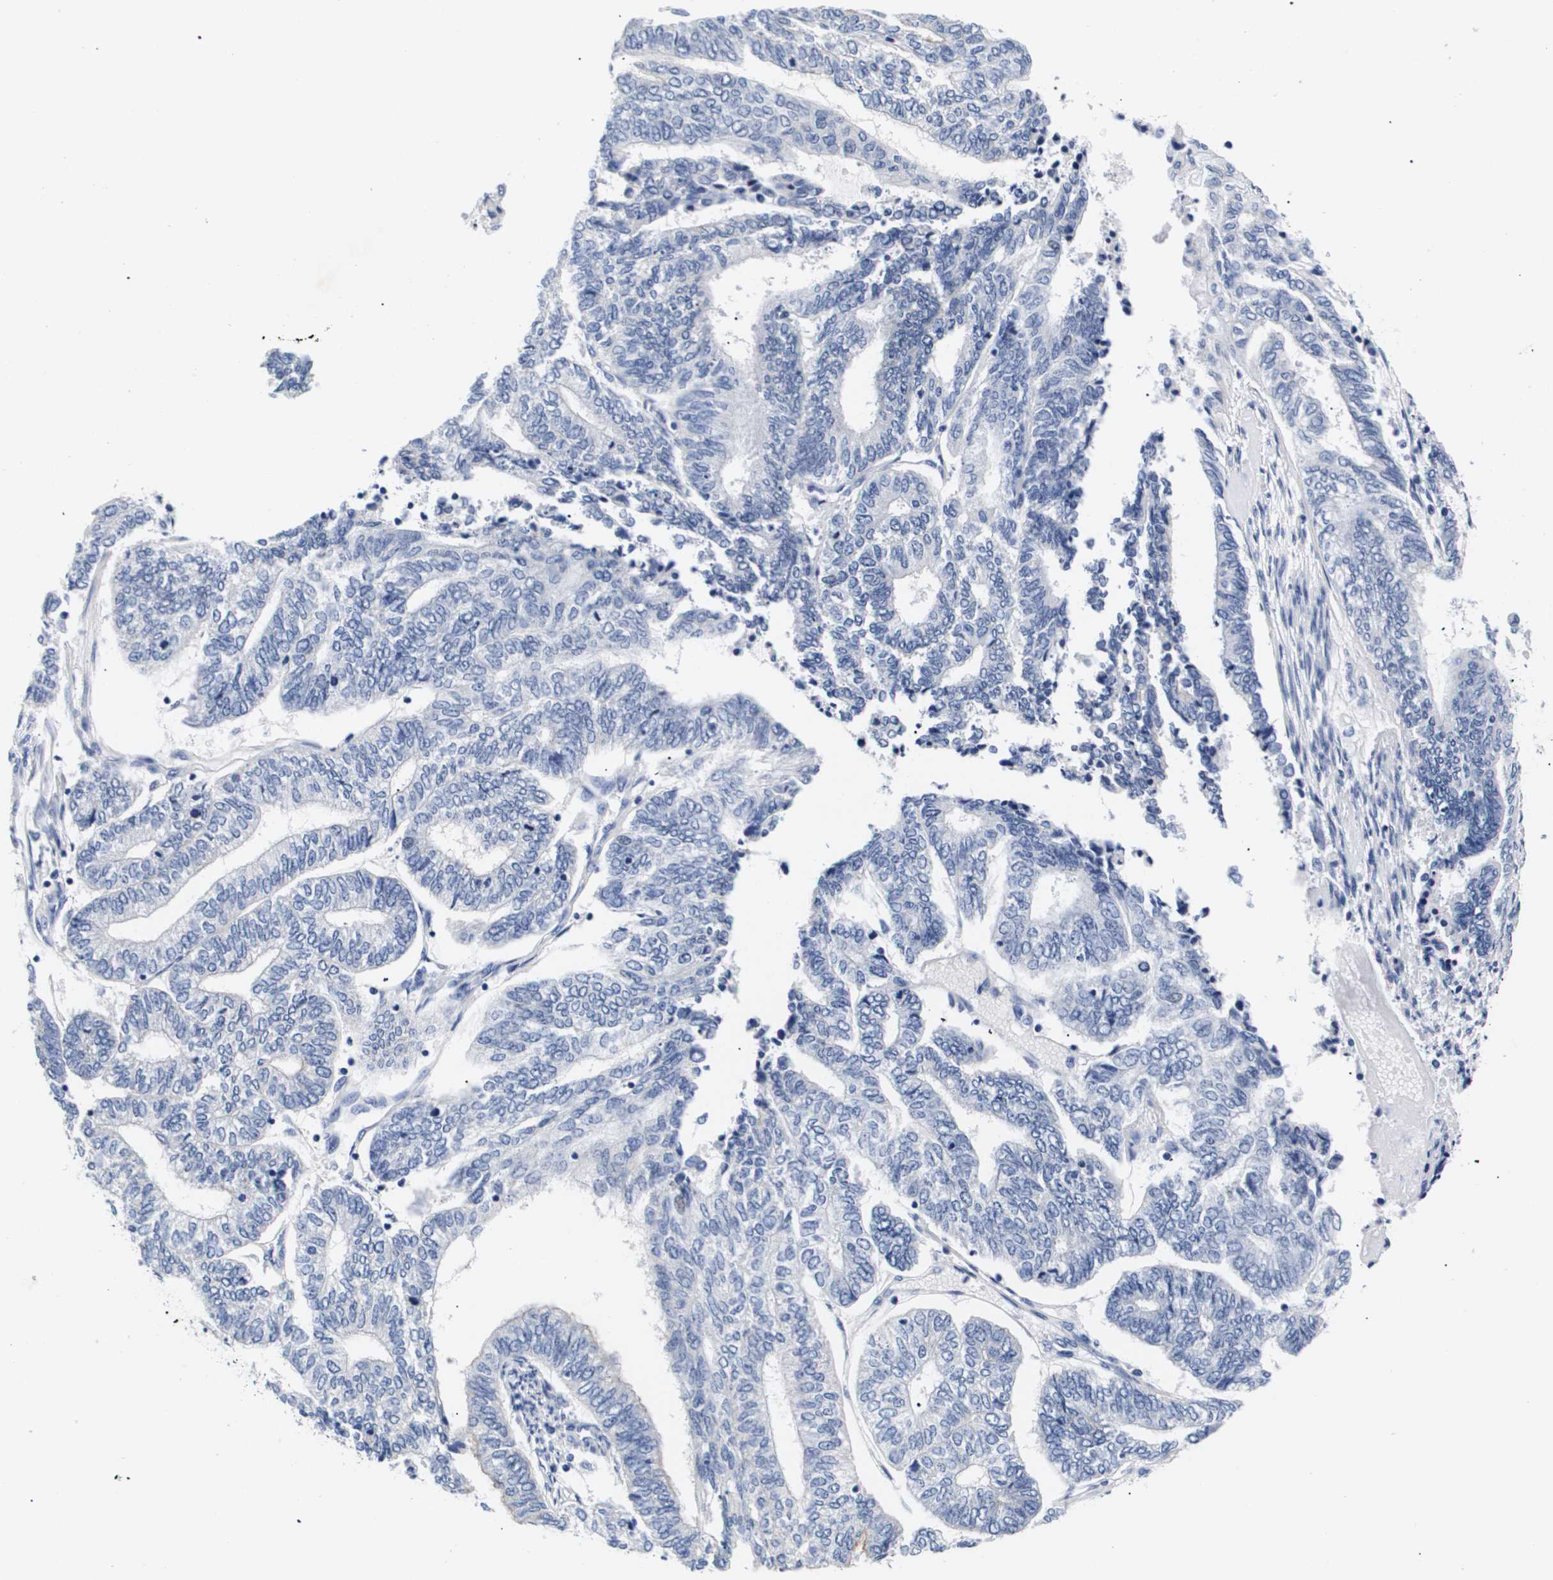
{"staining": {"intensity": "negative", "quantity": "none", "location": "none"}, "tissue": "endometrial cancer", "cell_type": "Tumor cells", "image_type": "cancer", "snomed": [{"axis": "morphology", "description": "Adenocarcinoma, NOS"}, {"axis": "topography", "description": "Uterus"}, {"axis": "topography", "description": "Endometrium"}], "caption": "Tumor cells are negative for brown protein staining in endometrial cancer (adenocarcinoma). (Immunohistochemistry (ihc), brightfield microscopy, high magnification).", "gene": "ATP6V0A4", "patient": {"sex": "female", "age": 70}}